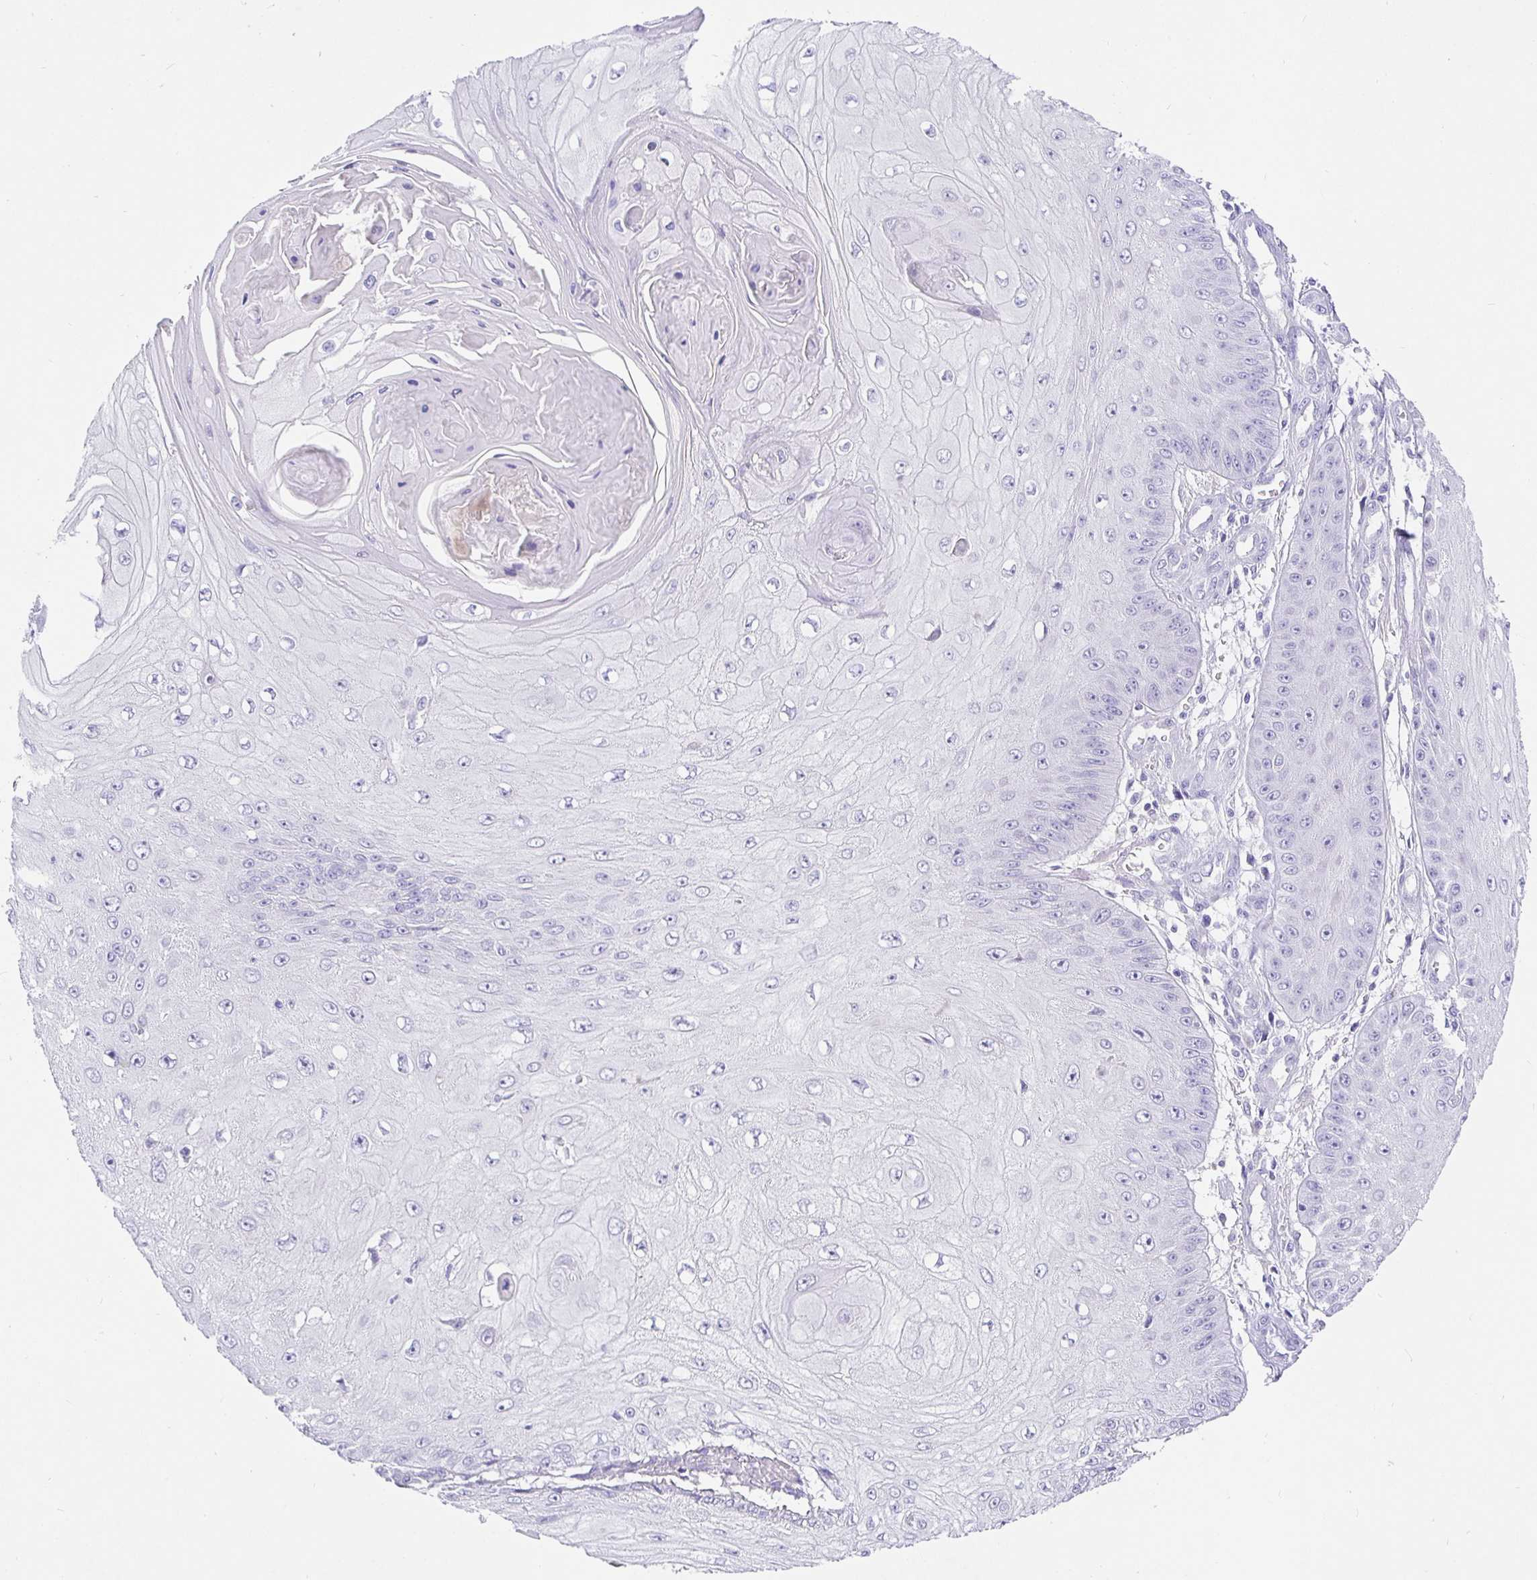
{"staining": {"intensity": "negative", "quantity": "none", "location": "none"}, "tissue": "skin cancer", "cell_type": "Tumor cells", "image_type": "cancer", "snomed": [{"axis": "morphology", "description": "Squamous cell carcinoma, NOS"}, {"axis": "topography", "description": "Skin"}], "caption": "This is a histopathology image of immunohistochemistry staining of skin squamous cell carcinoma, which shows no positivity in tumor cells.", "gene": "TPTE", "patient": {"sex": "male", "age": 70}}